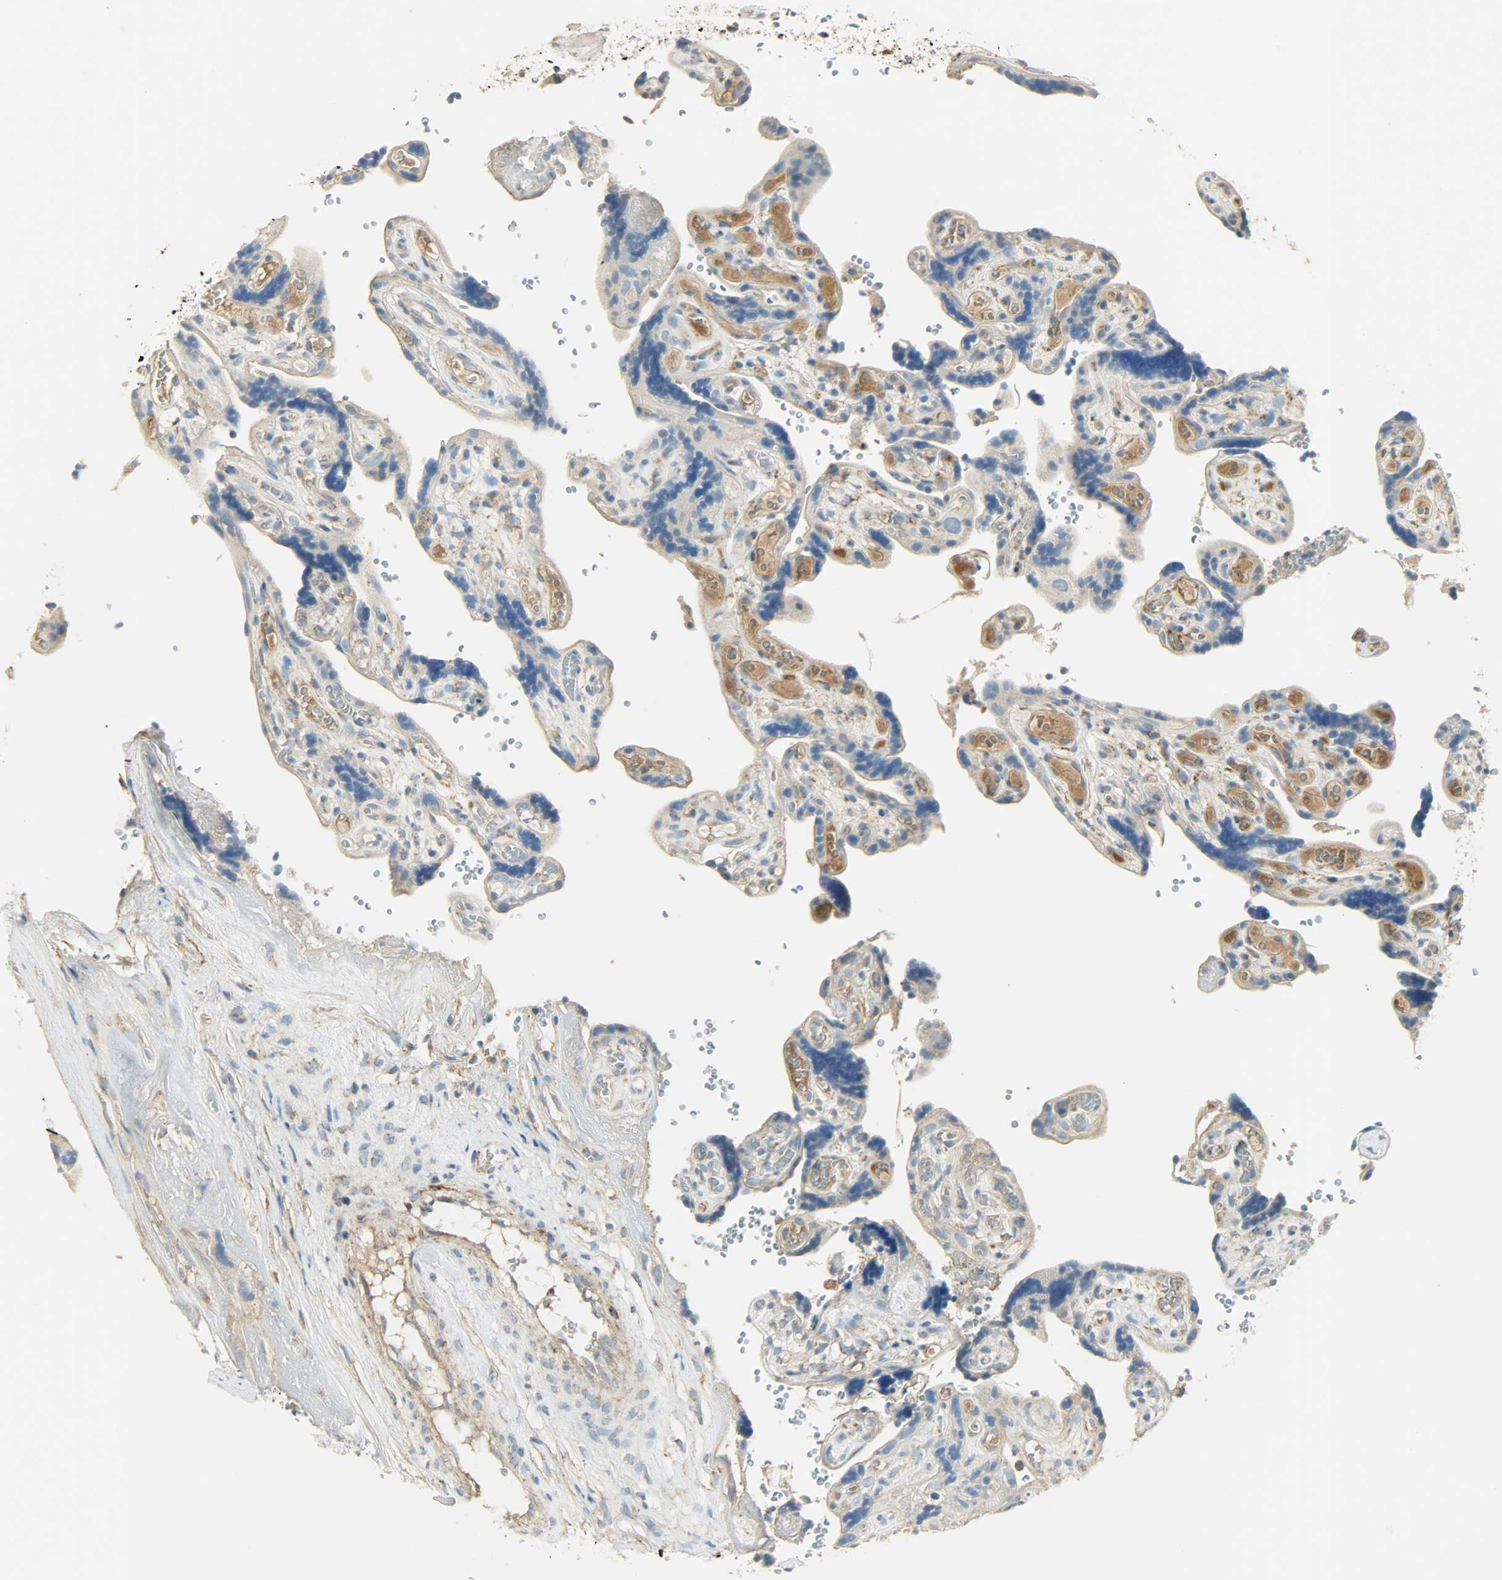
{"staining": {"intensity": "moderate", "quantity": ">75%", "location": "cytoplasmic/membranous"}, "tissue": "placenta", "cell_type": "Decidual cells", "image_type": "normal", "snomed": [{"axis": "morphology", "description": "Normal tissue, NOS"}, {"axis": "topography", "description": "Placenta"}], "caption": "DAB (3,3'-diaminobenzidine) immunohistochemical staining of normal placenta reveals moderate cytoplasmic/membranous protein expression in approximately >75% of decidual cells. (Brightfield microscopy of DAB IHC at high magnification).", "gene": "NNT", "patient": {"sex": "female", "age": 30}}